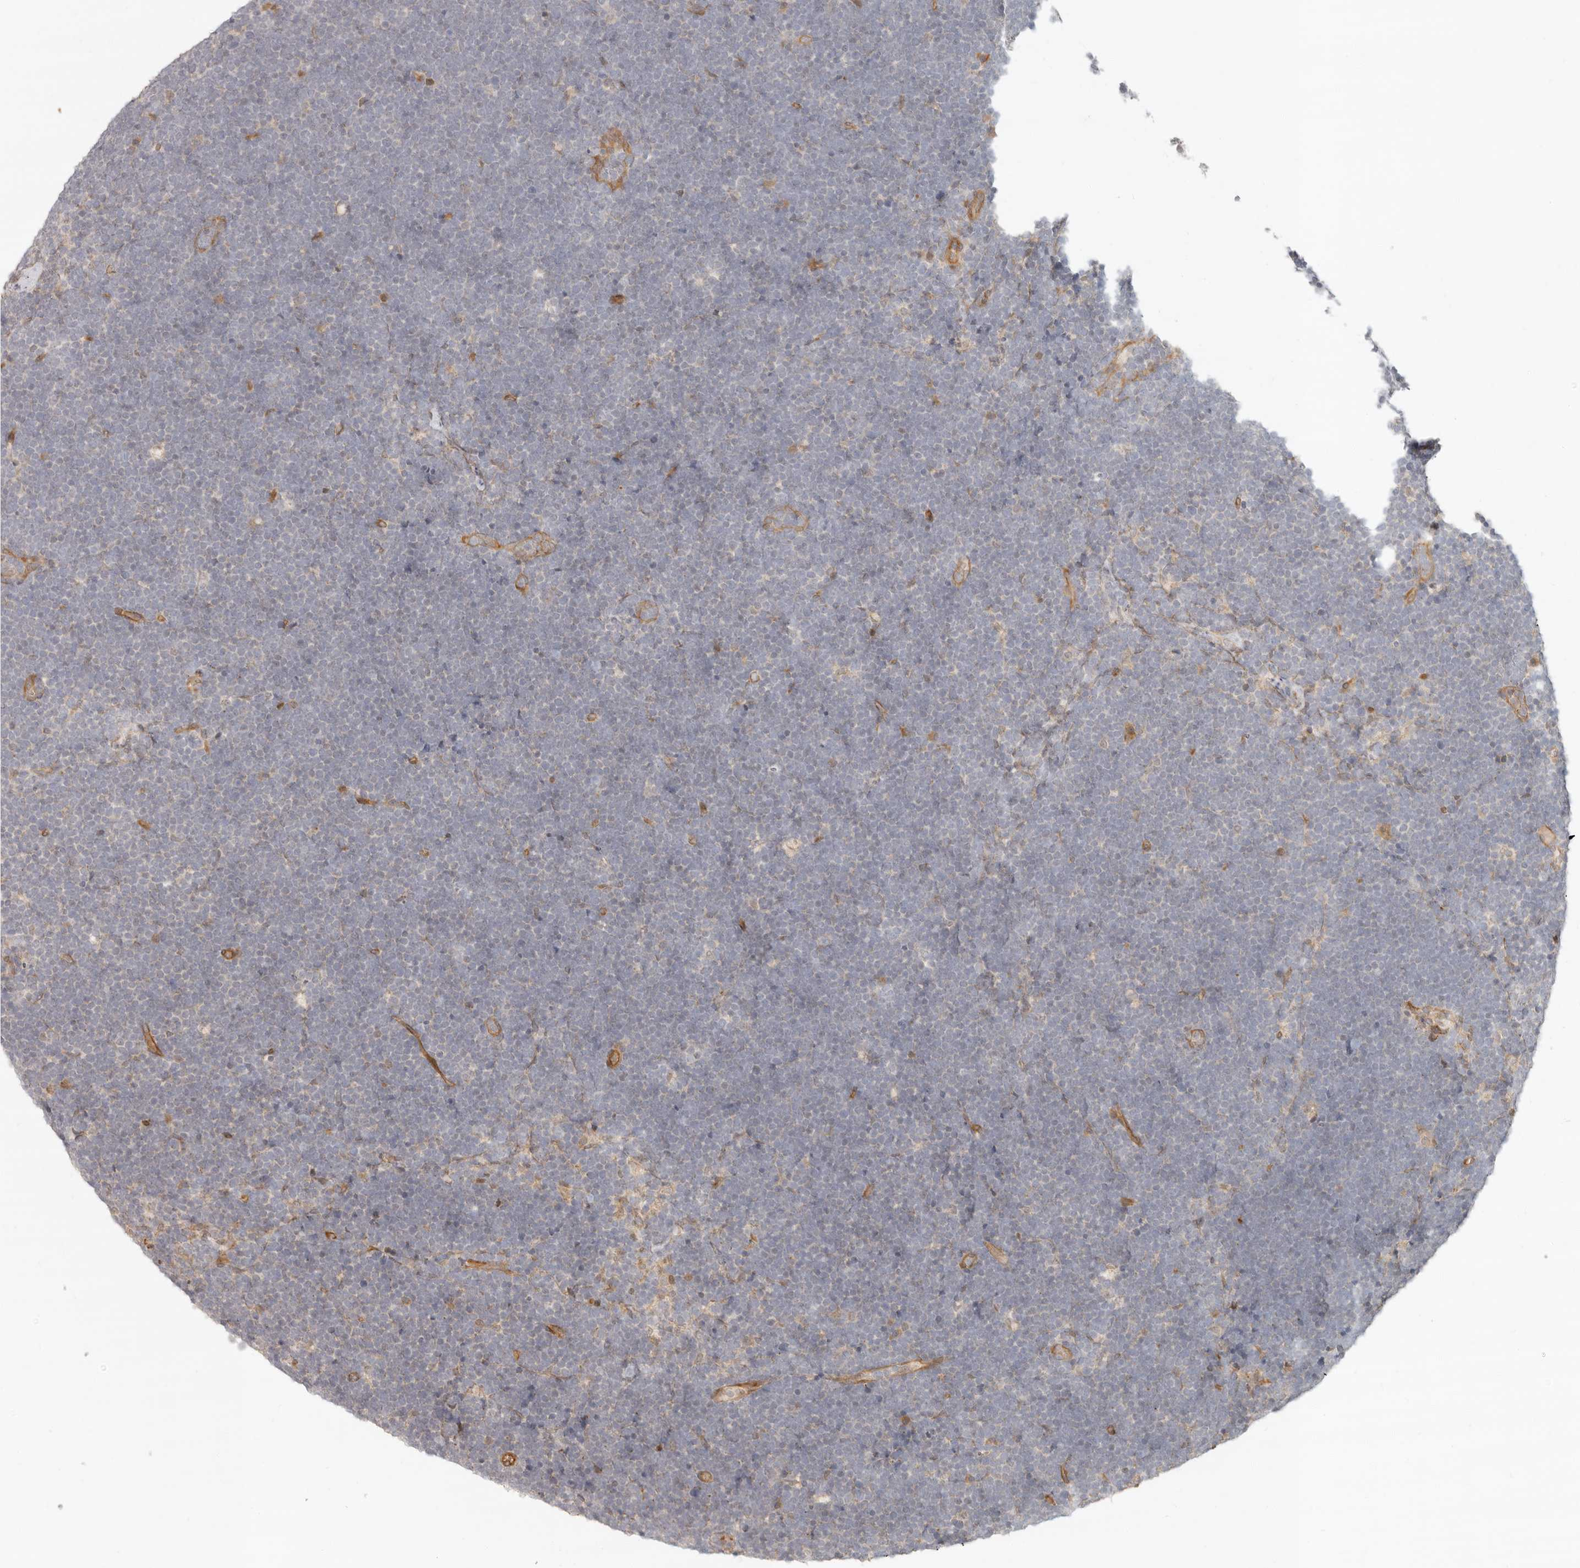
{"staining": {"intensity": "negative", "quantity": "none", "location": "none"}, "tissue": "lymphoma", "cell_type": "Tumor cells", "image_type": "cancer", "snomed": [{"axis": "morphology", "description": "Malignant lymphoma, non-Hodgkin's type, High grade"}, {"axis": "topography", "description": "Lymph node"}], "caption": "Photomicrograph shows no significant protein positivity in tumor cells of lymphoma.", "gene": "TUFT1", "patient": {"sex": "male", "age": 13}}